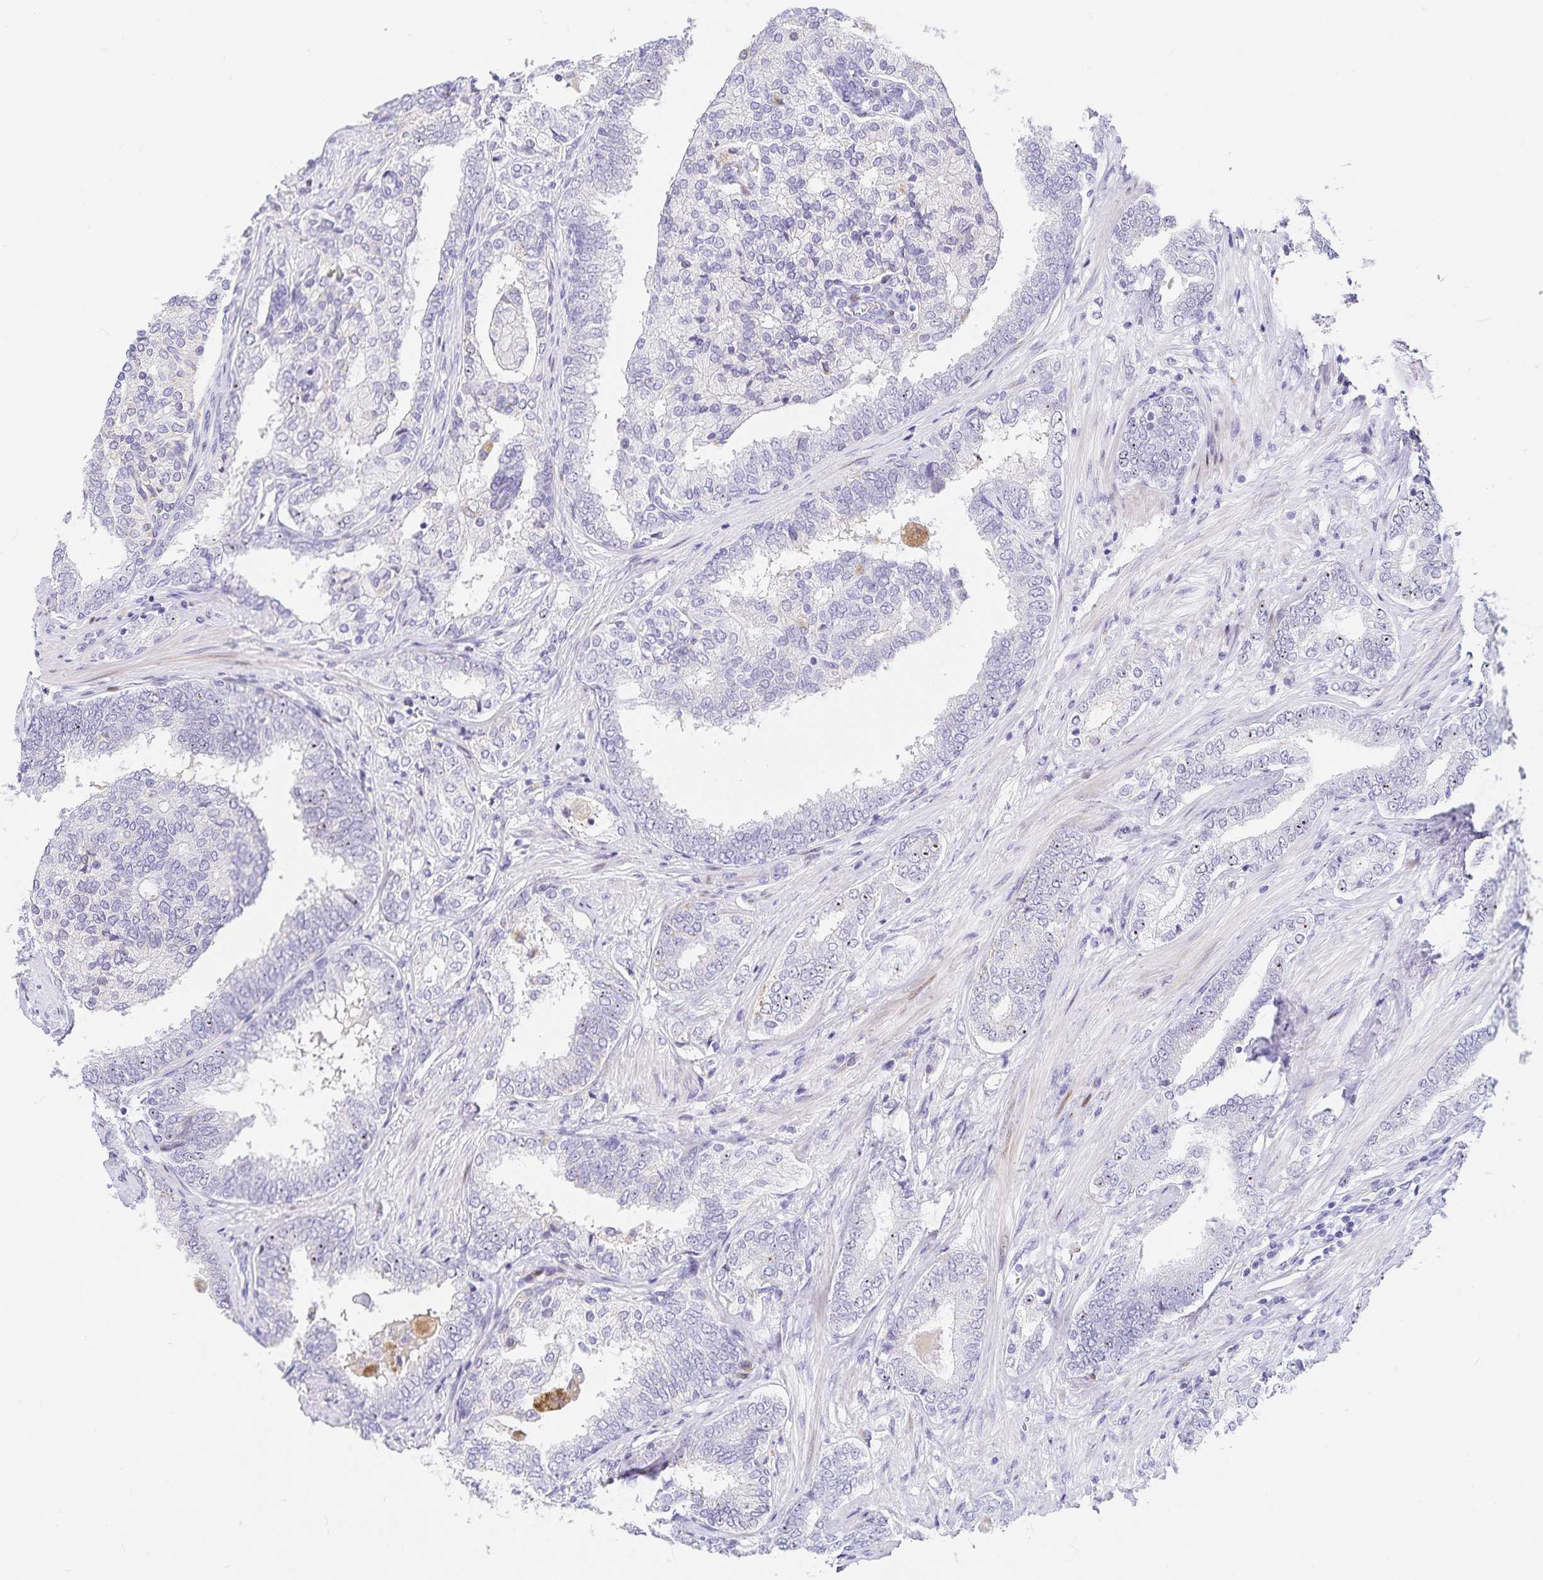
{"staining": {"intensity": "negative", "quantity": "none", "location": "none"}, "tissue": "prostate cancer", "cell_type": "Tumor cells", "image_type": "cancer", "snomed": [{"axis": "morphology", "description": "Adenocarcinoma, High grade"}, {"axis": "topography", "description": "Prostate"}], "caption": "There is no significant expression in tumor cells of adenocarcinoma (high-grade) (prostate). (Stains: DAB (3,3'-diaminobenzidine) IHC with hematoxylin counter stain, Microscopy: brightfield microscopy at high magnification).", "gene": "KBTBD13", "patient": {"sex": "male", "age": 72}}